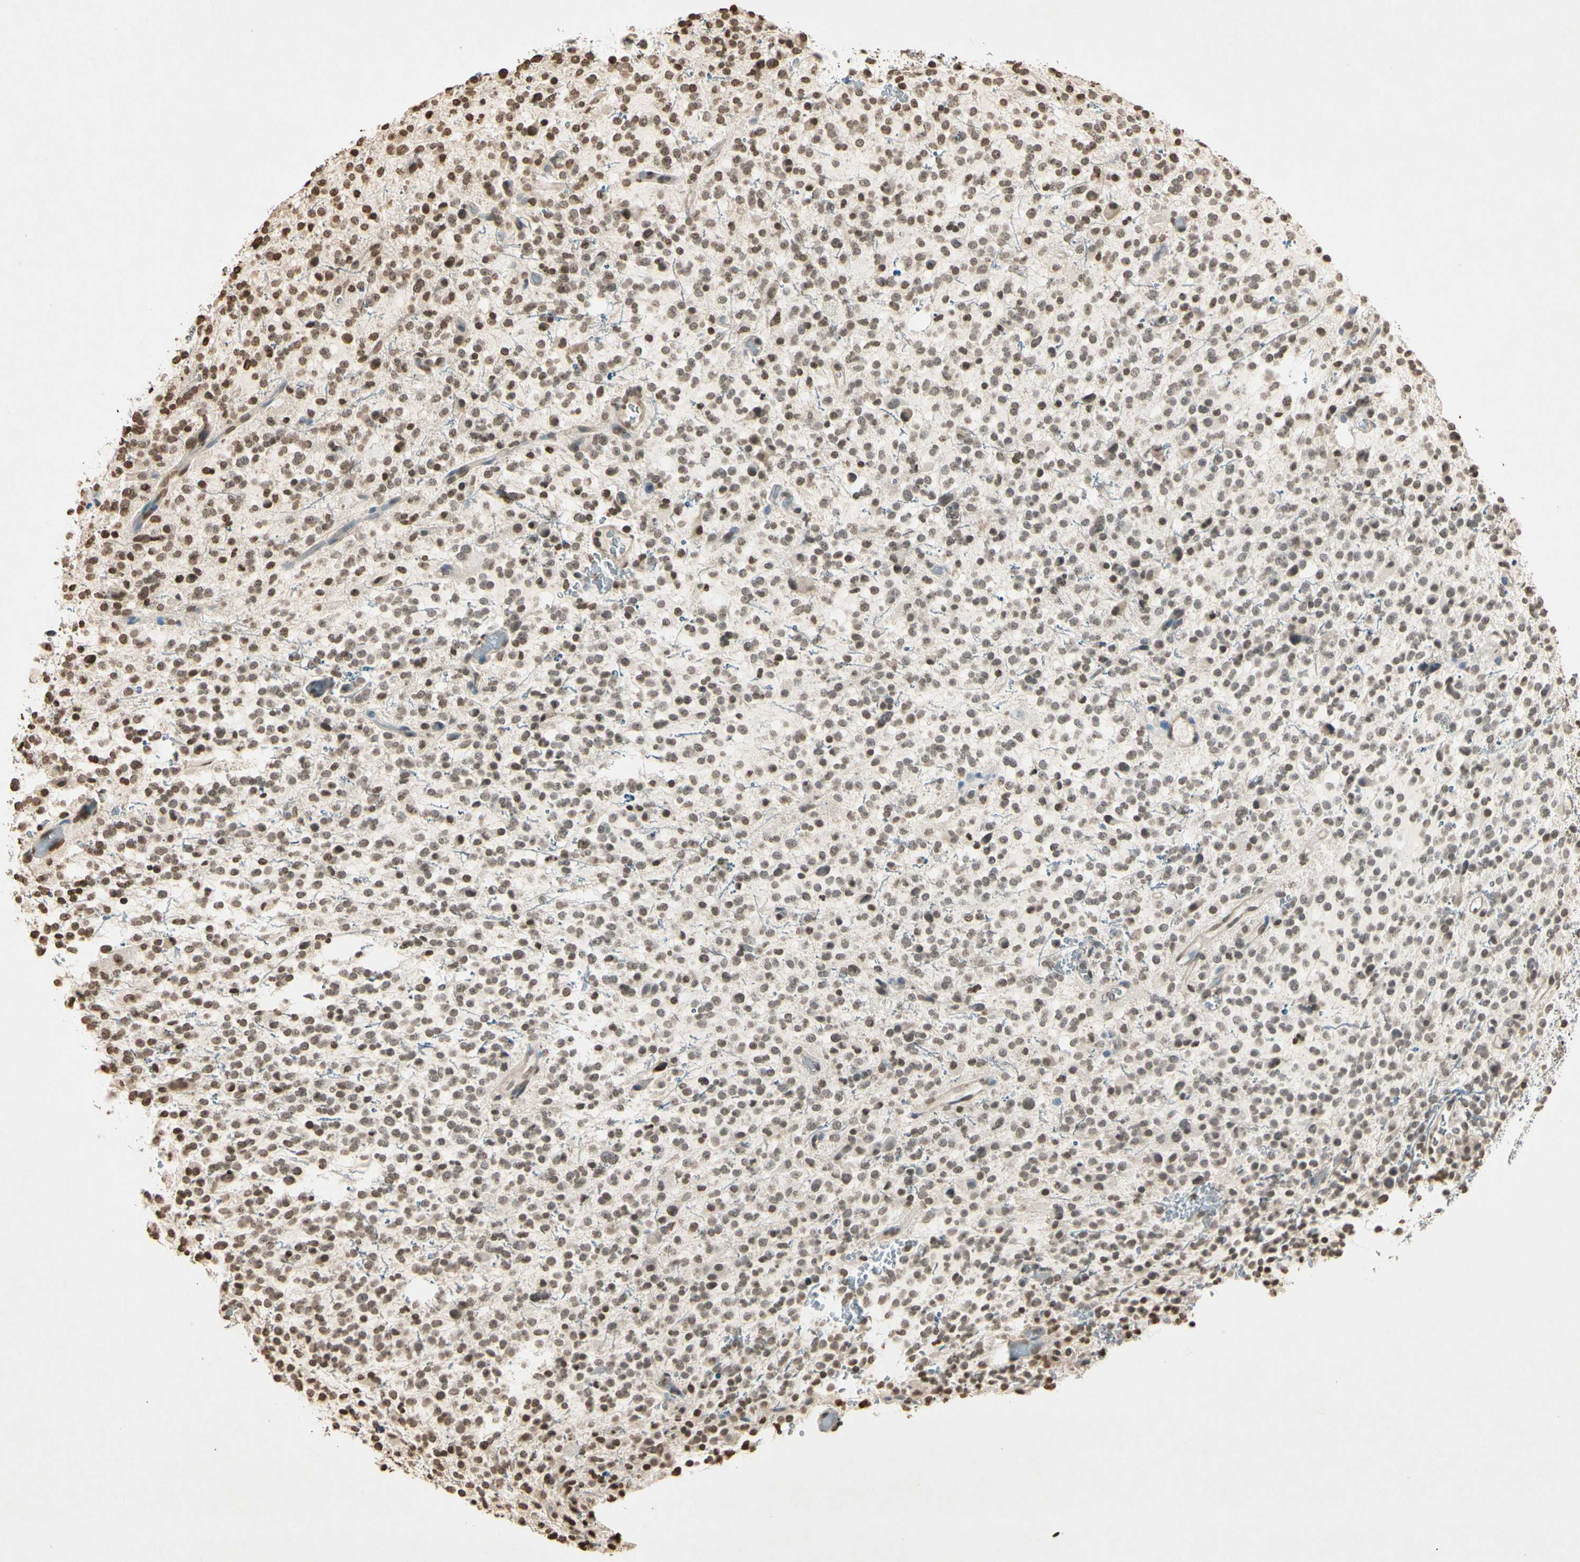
{"staining": {"intensity": "moderate", "quantity": "25%-75%", "location": "nuclear"}, "tissue": "glioma", "cell_type": "Tumor cells", "image_type": "cancer", "snomed": [{"axis": "morphology", "description": "Glioma, malignant, High grade"}, {"axis": "topography", "description": "Brain"}], "caption": "A micrograph showing moderate nuclear expression in approximately 25%-75% of tumor cells in malignant glioma (high-grade), as visualized by brown immunohistochemical staining.", "gene": "TOP1", "patient": {"sex": "male", "age": 48}}